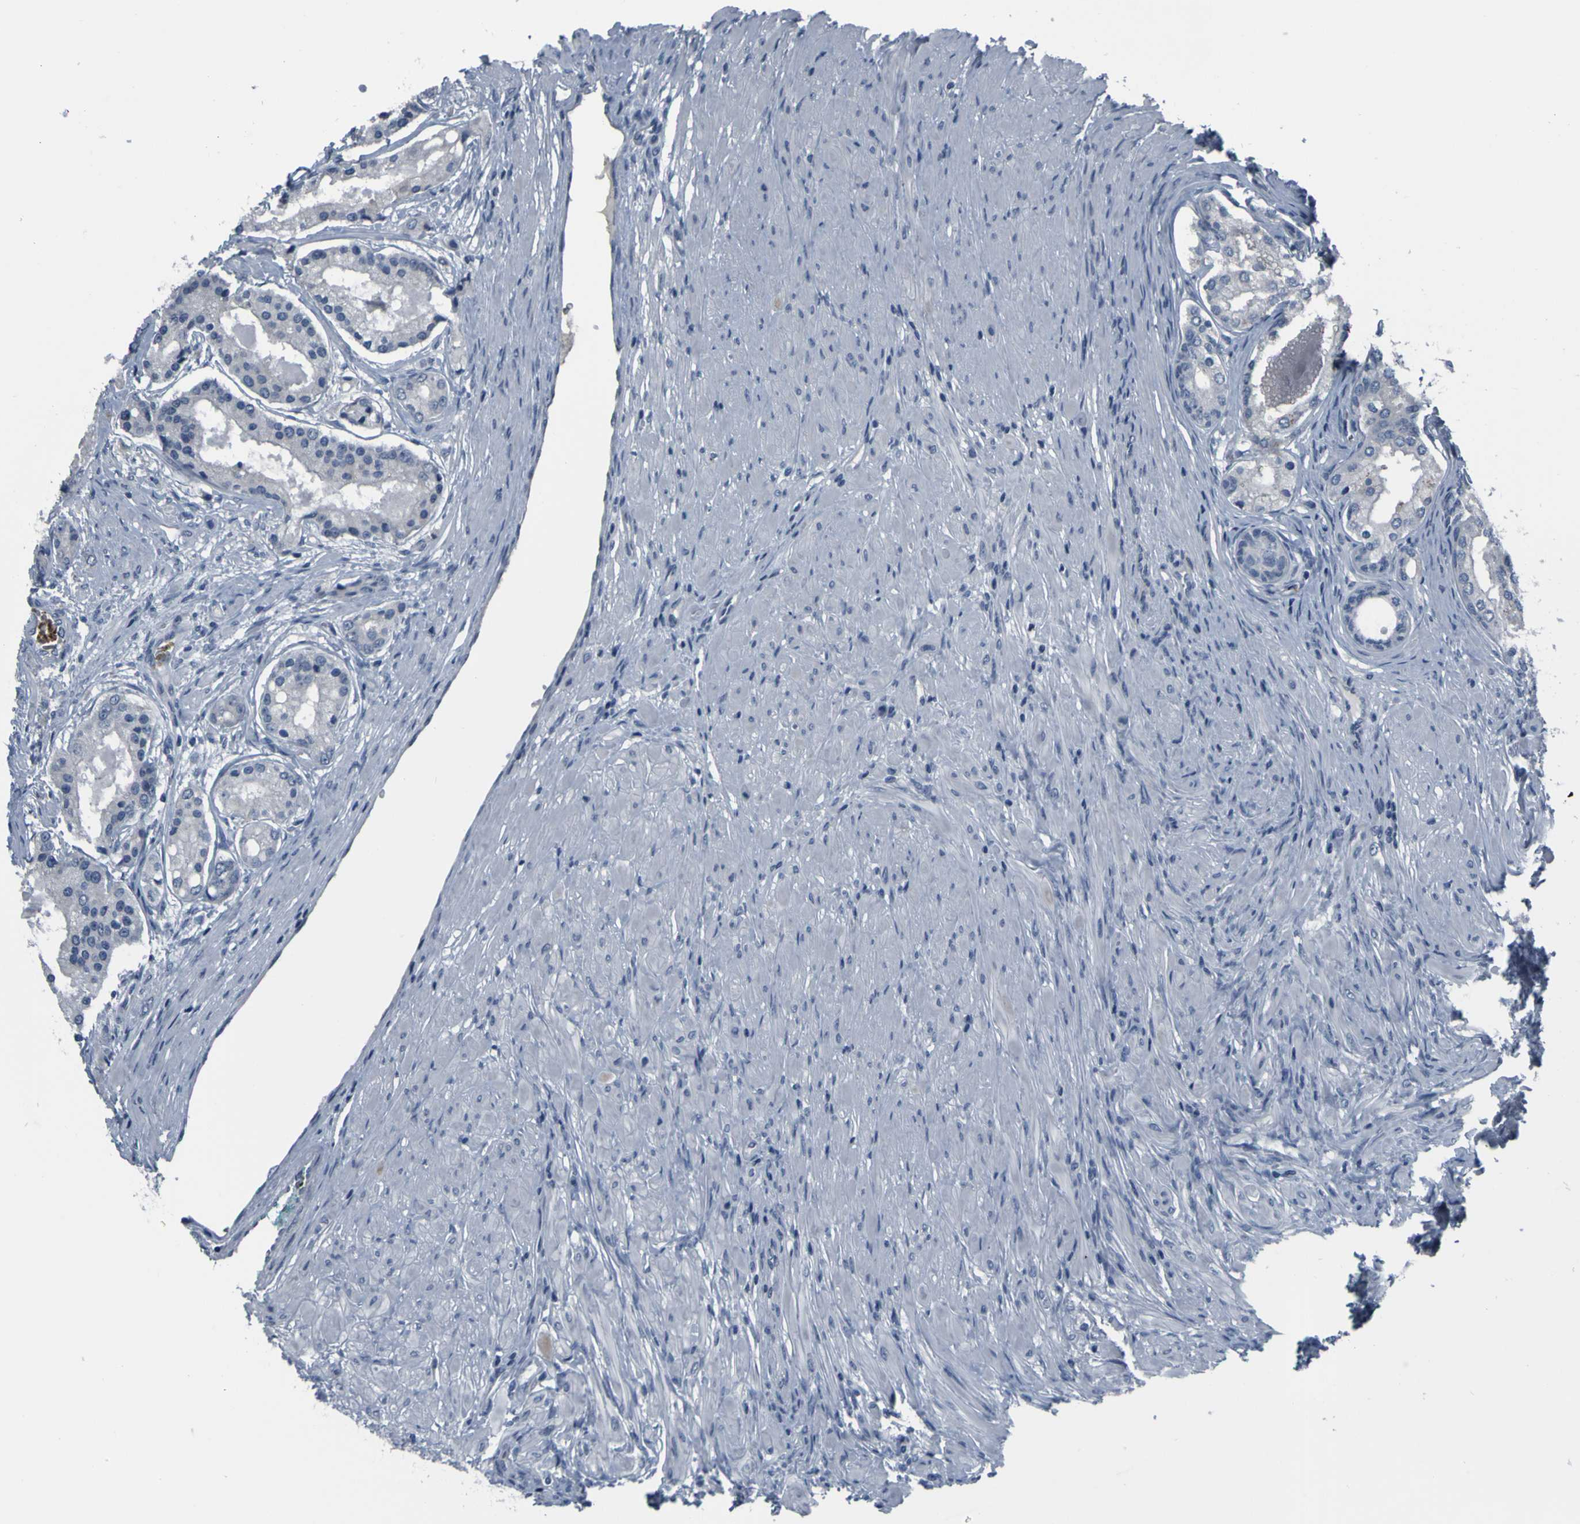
{"staining": {"intensity": "negative", "quantity": "none", "location": "none"}, "tissue": "prostate cancer", "cell_type": "Tumor cells", "image_type": "cancer", "snomed": [{"axis": "morphology", "description": "Adenocarcinoma, High grade"}, {"axis": "topography", "description": "Prostate"}], "caption": "This is an immunohistochemistry image of prostate cancer. There is no staining in tumor cells.", "gene": "GRAMD1A", "patient": {"sex": "male", "age": 59}}